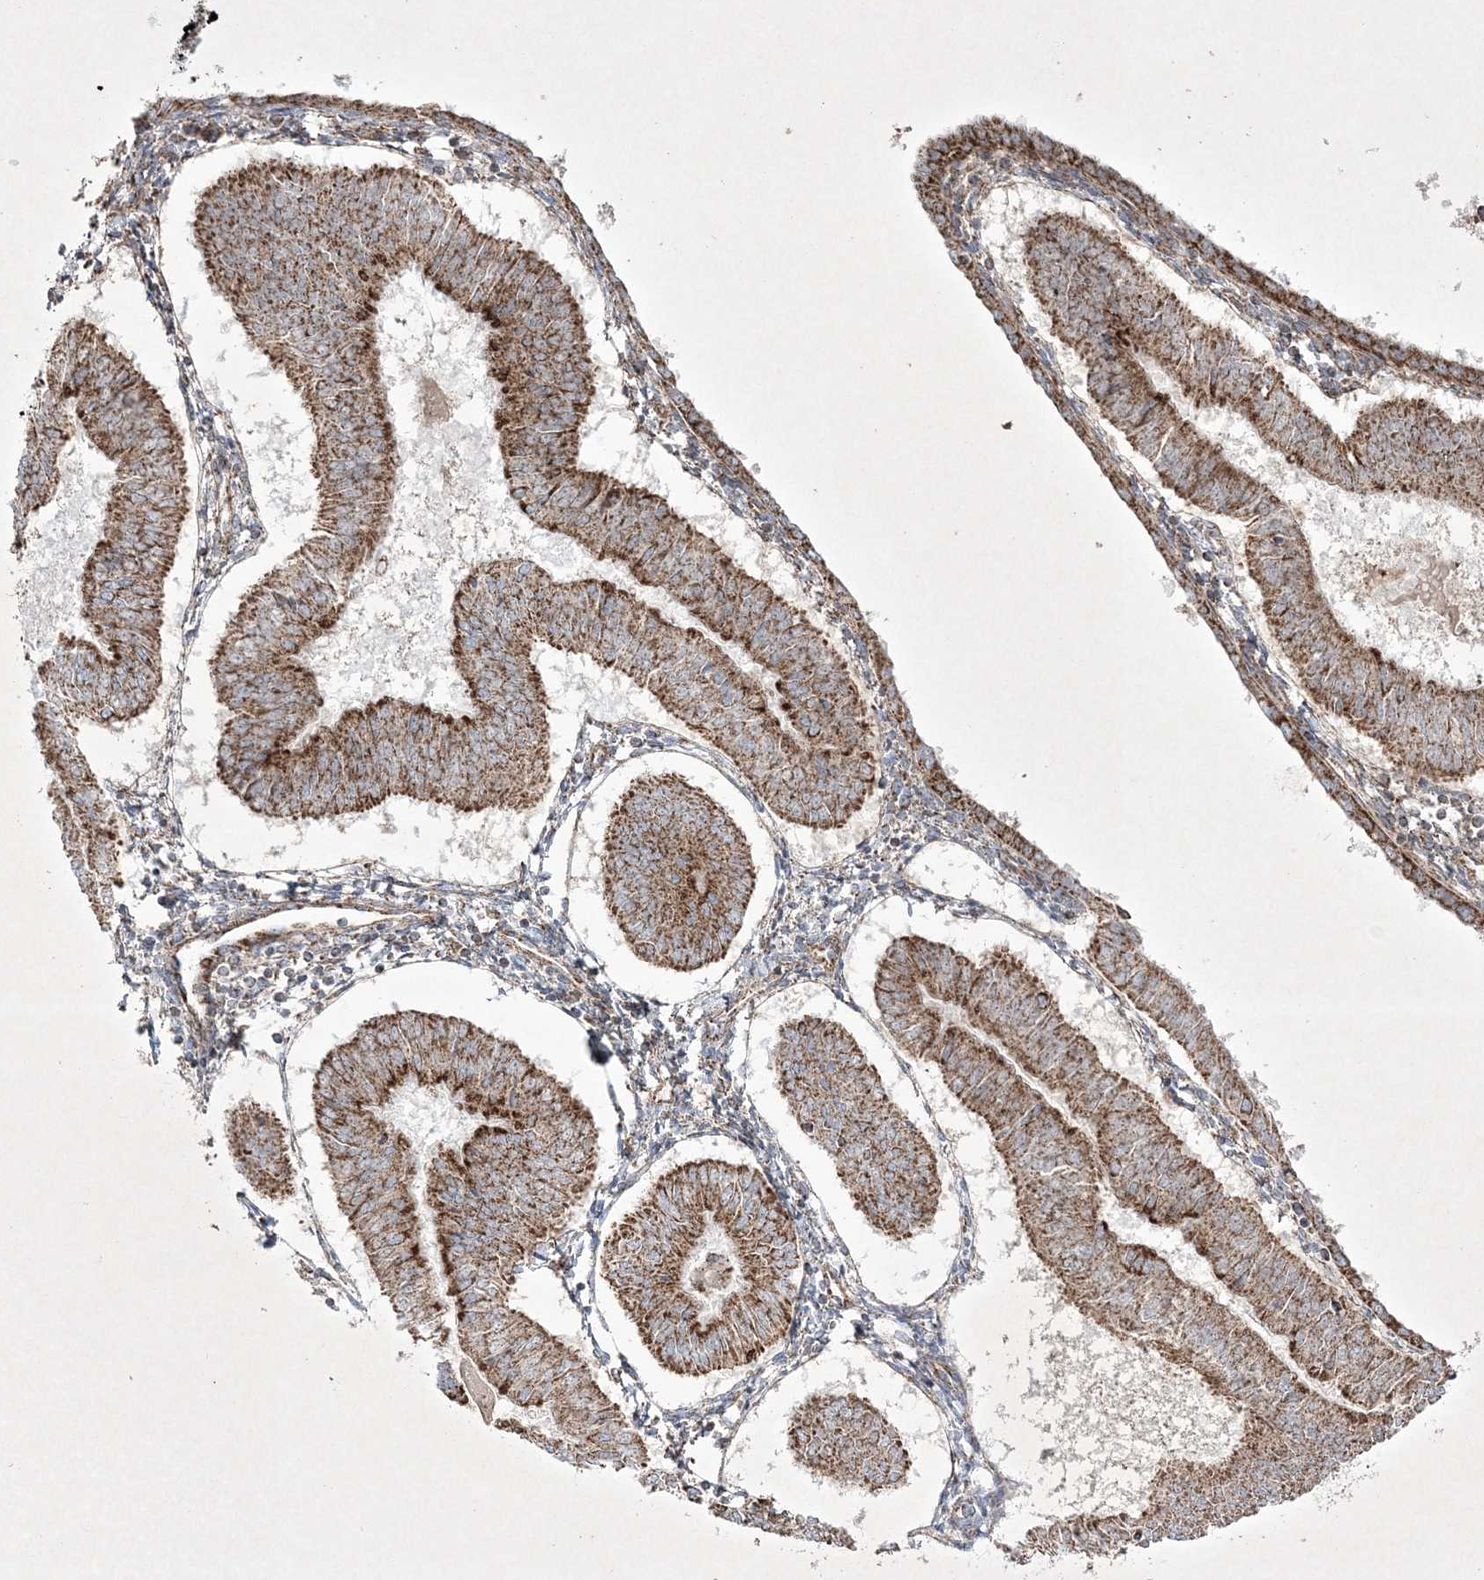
{"staining": {"intensity": "moderate", "quantity": ">75%", "location": "cytoplasmic/membranous"}, "tissue": "endometrial cancer", "cell_type": "Tumor cells", "image_type": "cancer", "snomed": [{"axis": "morphology", "description": "Adenocarcinoma, NOS"}, {"axis": "topography", "description": "Endometrium"}], "caption": "Moderate cytoplasmic/membranous protein staining is present in approximately >75% of tumor cells in endometrial adenocarcinoma. (DAB = brown stain, brightfield microscopy at high magnification).", "gene": "RICTOR", "patient": {"sex": "female", "age": 58}}